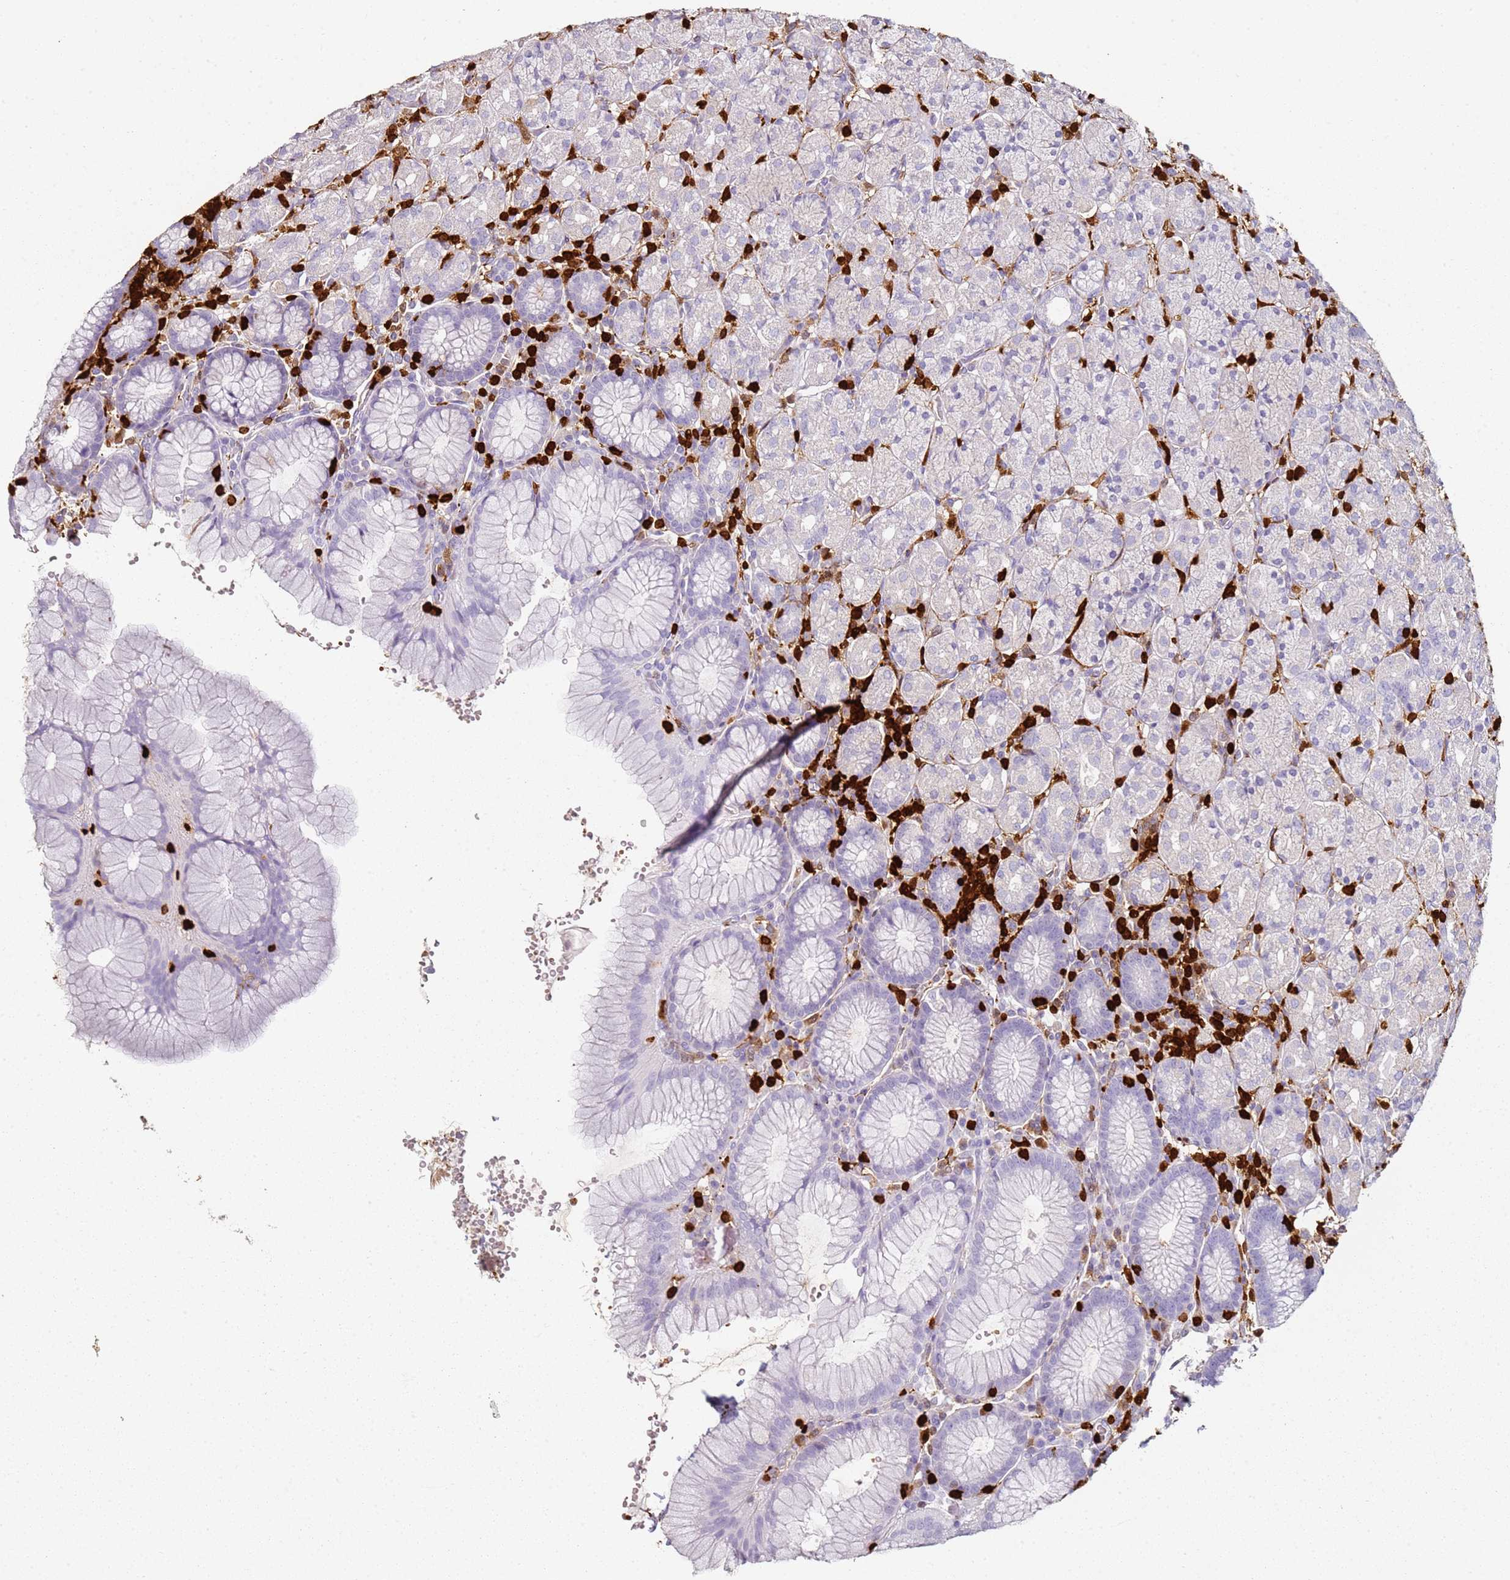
{"staining": {"intensity": "negative", "quantity": "none", "location": "none"}, "tissue": "stomach", "cell_type": "Glandular cells", "image_type": "normal", "snomed": [{"axis": "morphology", "description": "Normal tissue, NOS"}, {"axis": "topography", "description": "Stomach, upper"}, {"axis": "topography", "description": "Stomach"}], "caption": "The image demonstrates no significant expression in glandular cells of stomach. (Immunohistochemistry (ihc), brightfield microscopy, high magnification).", "gene": "S100A4", "patient": {"sex": "male", "age": 62}}